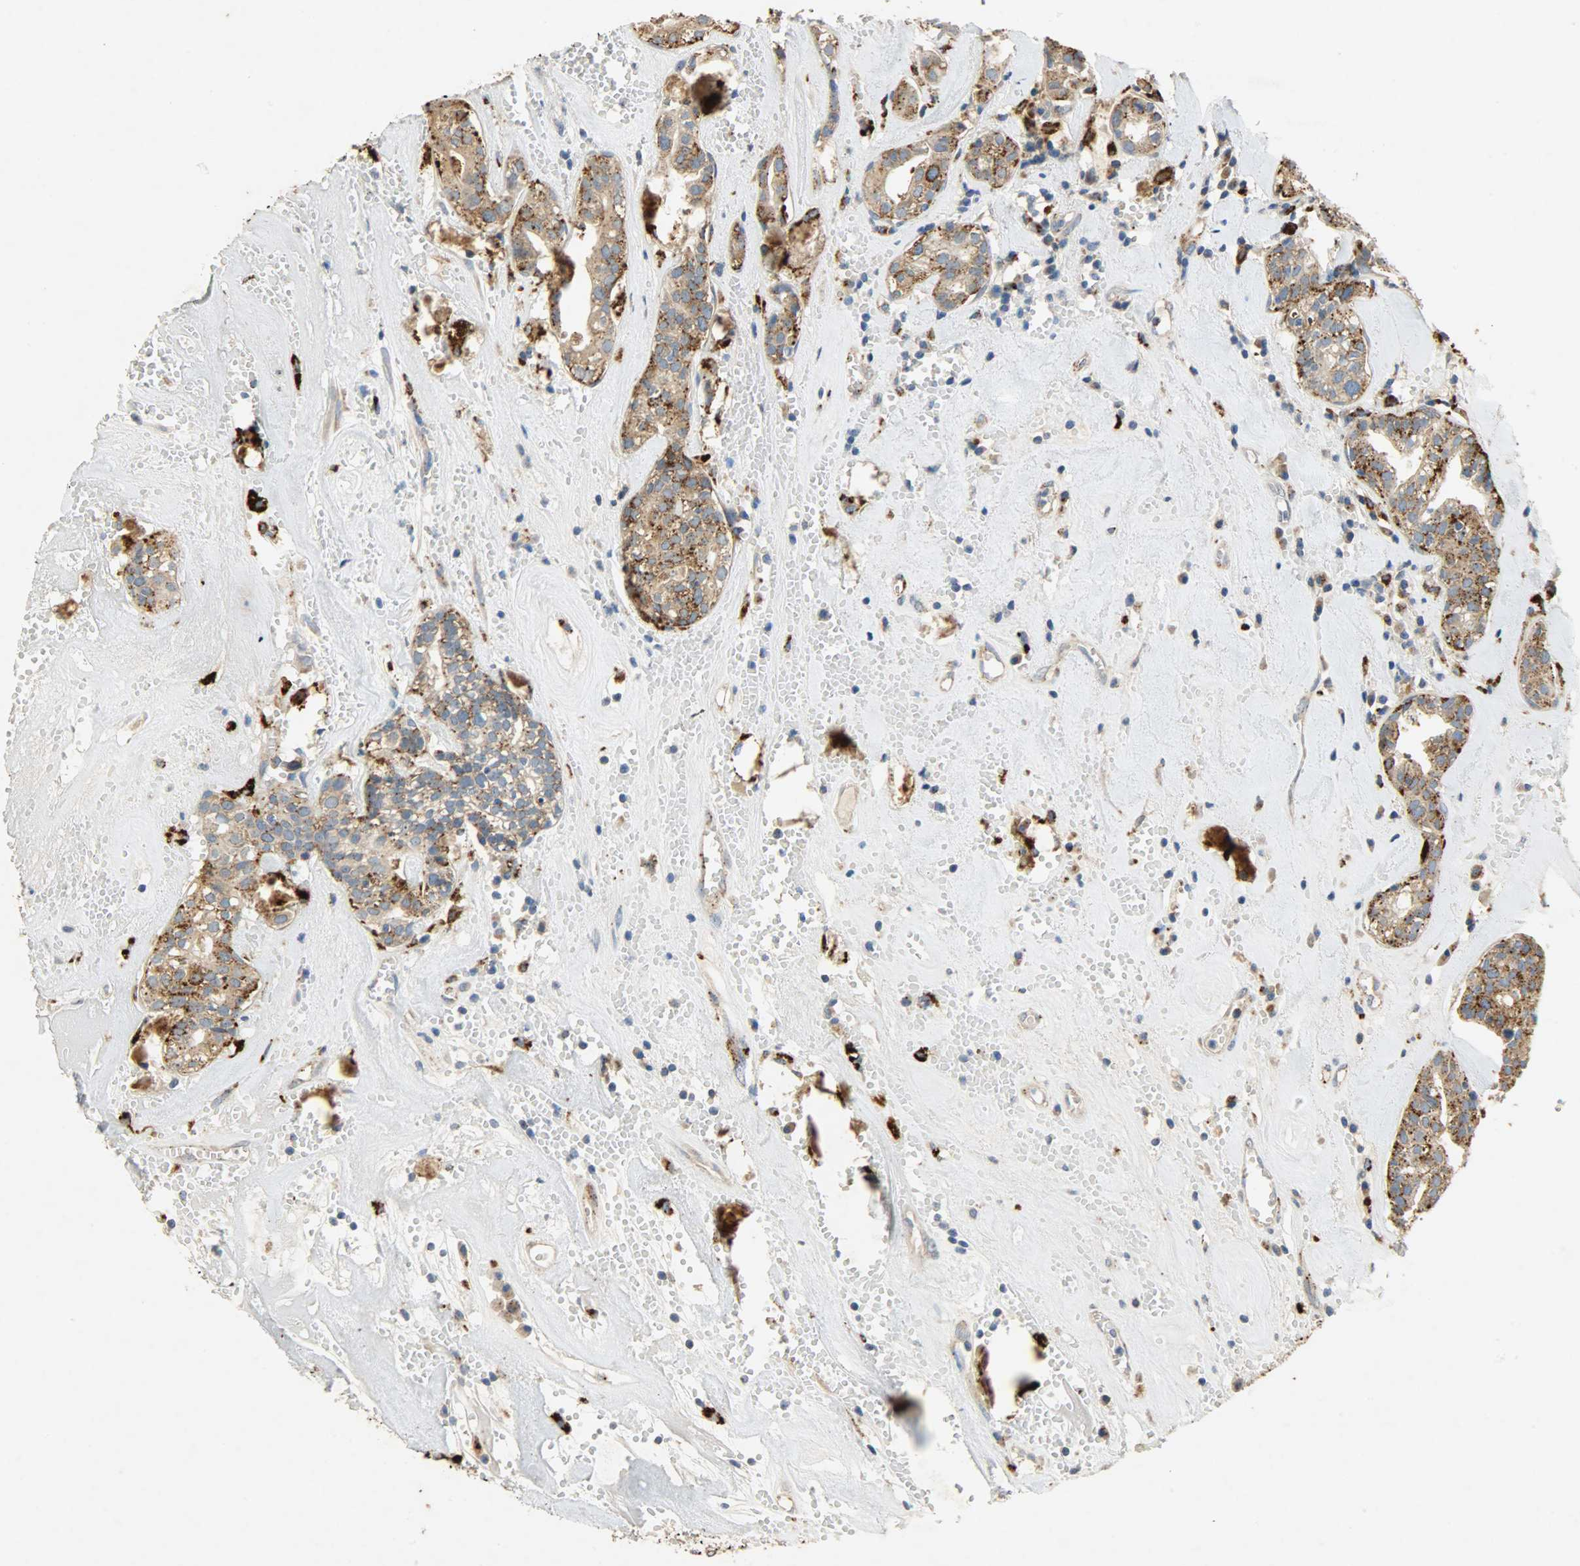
{"staining": {"intensity": "moderate", "quantity": ">75%", "location": "cytoplasmic/membranous"}, "tissue": "head and neck cancer", "cell_type": "Tumor cells", "image_type": "cancer", "snomed": [{"axis": "morphology", "description": "Adenocarcinoma, NOS"}, {"axis": "topography", "description": "Salivary gland"}, {"axis": "topography", "description": "Head-Neck"}], "caption": "Moderate cytoplasmic/membranous protein expression is identified in about >75% of tumor cells in head and neck adenocarcinoma.", "gene": "ASAH1", "patient": {"sex": "female", "age": 65}}